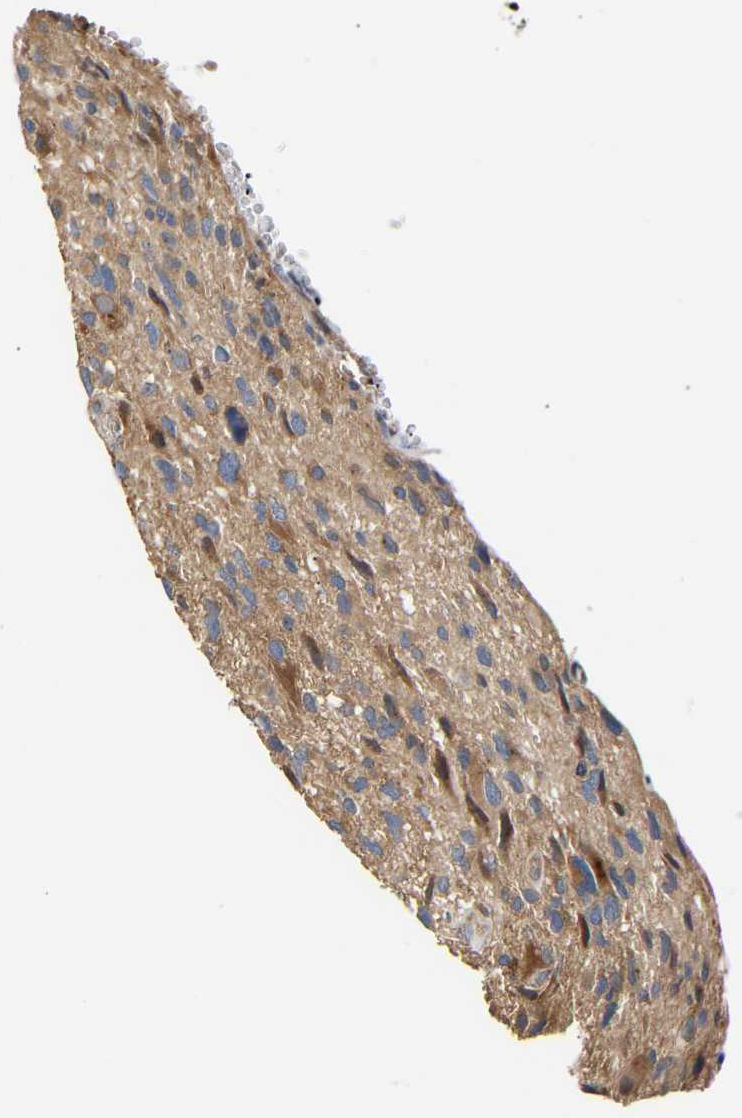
{"staining": {"intensity": "moderate", "quantity": "<25%", "location": "cytoplasmic/membranous"}, "tissue": "glioma", "cell_type": "Tumor cells", "image_type": "cancer", "snomed": [{"axis": "morphology", "description": "Glioma, malignant, High grade"}, {"axis": "topography", "description": "Brain"}], "caption": "Protein staining by IHC reveals moderate cytoplasmic/membranous positivity in about <25% of tumor cells in high-grade glioma (malignant). The staining was performed using DAB (3,3'-diaminobenzidine) to visualize the protein expression in brown, while the nuclei were stained in blue with hematoxylin (Magnification: 20x).", "gene": "KASH5", "patient": {"sex": "male", "age": 33}}